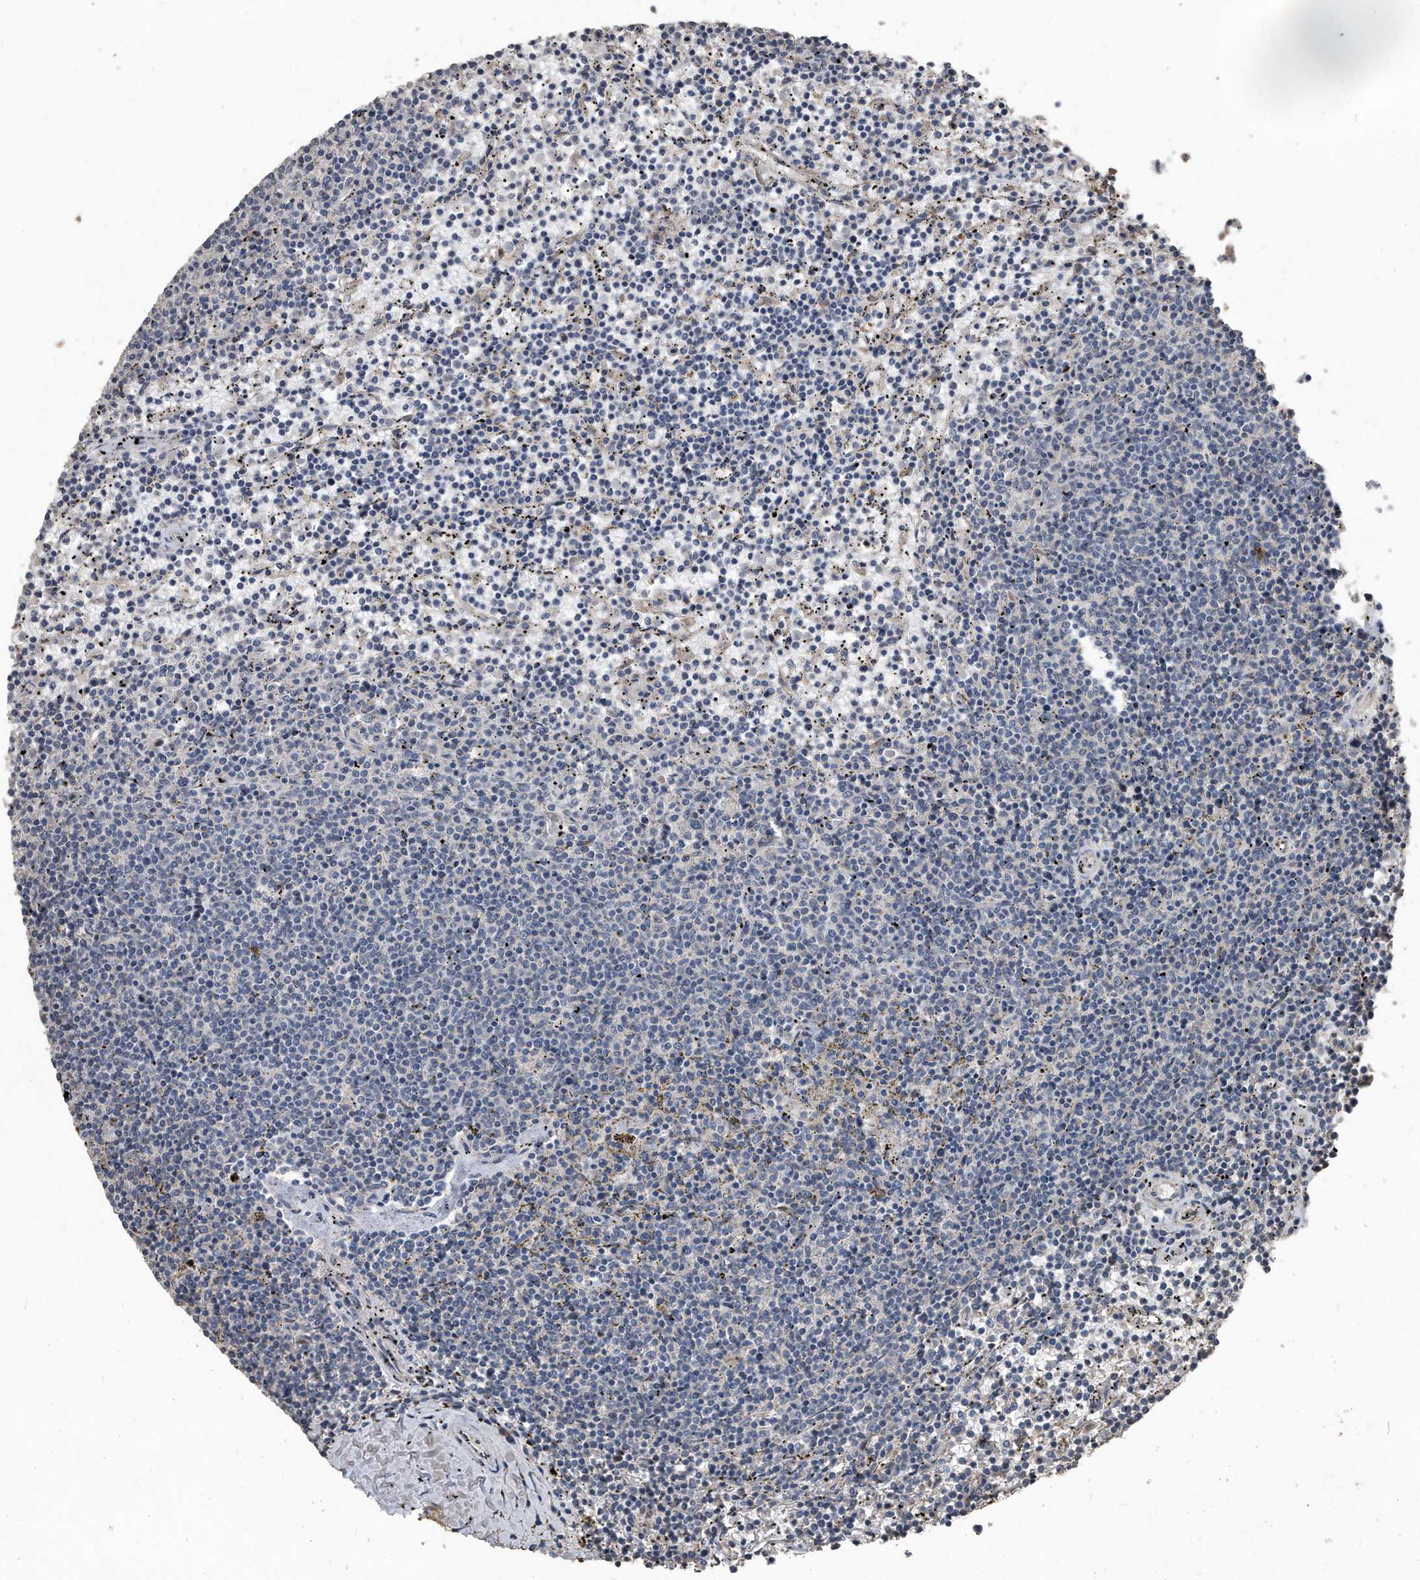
{"staining": {"intensity": "negative", "quantity": "none", "location": "none"}, "tissue": "lymphoma", "cell_type": "Tumor cells", "image_type": "cancer", "snomed": [{"axis": "morphology", "description": "Malignant lymphoma, non-Hodgkin's type, Low grade"}, {"axis": "topography", "description": "Spleen"}], "caption": "Tumor cells show no significant protein expression in low-grade malignant lymphoma, non-Hodgkin's type.", "gene": "ANKRD10", "patient": {"sex": "female", "age": 50}}